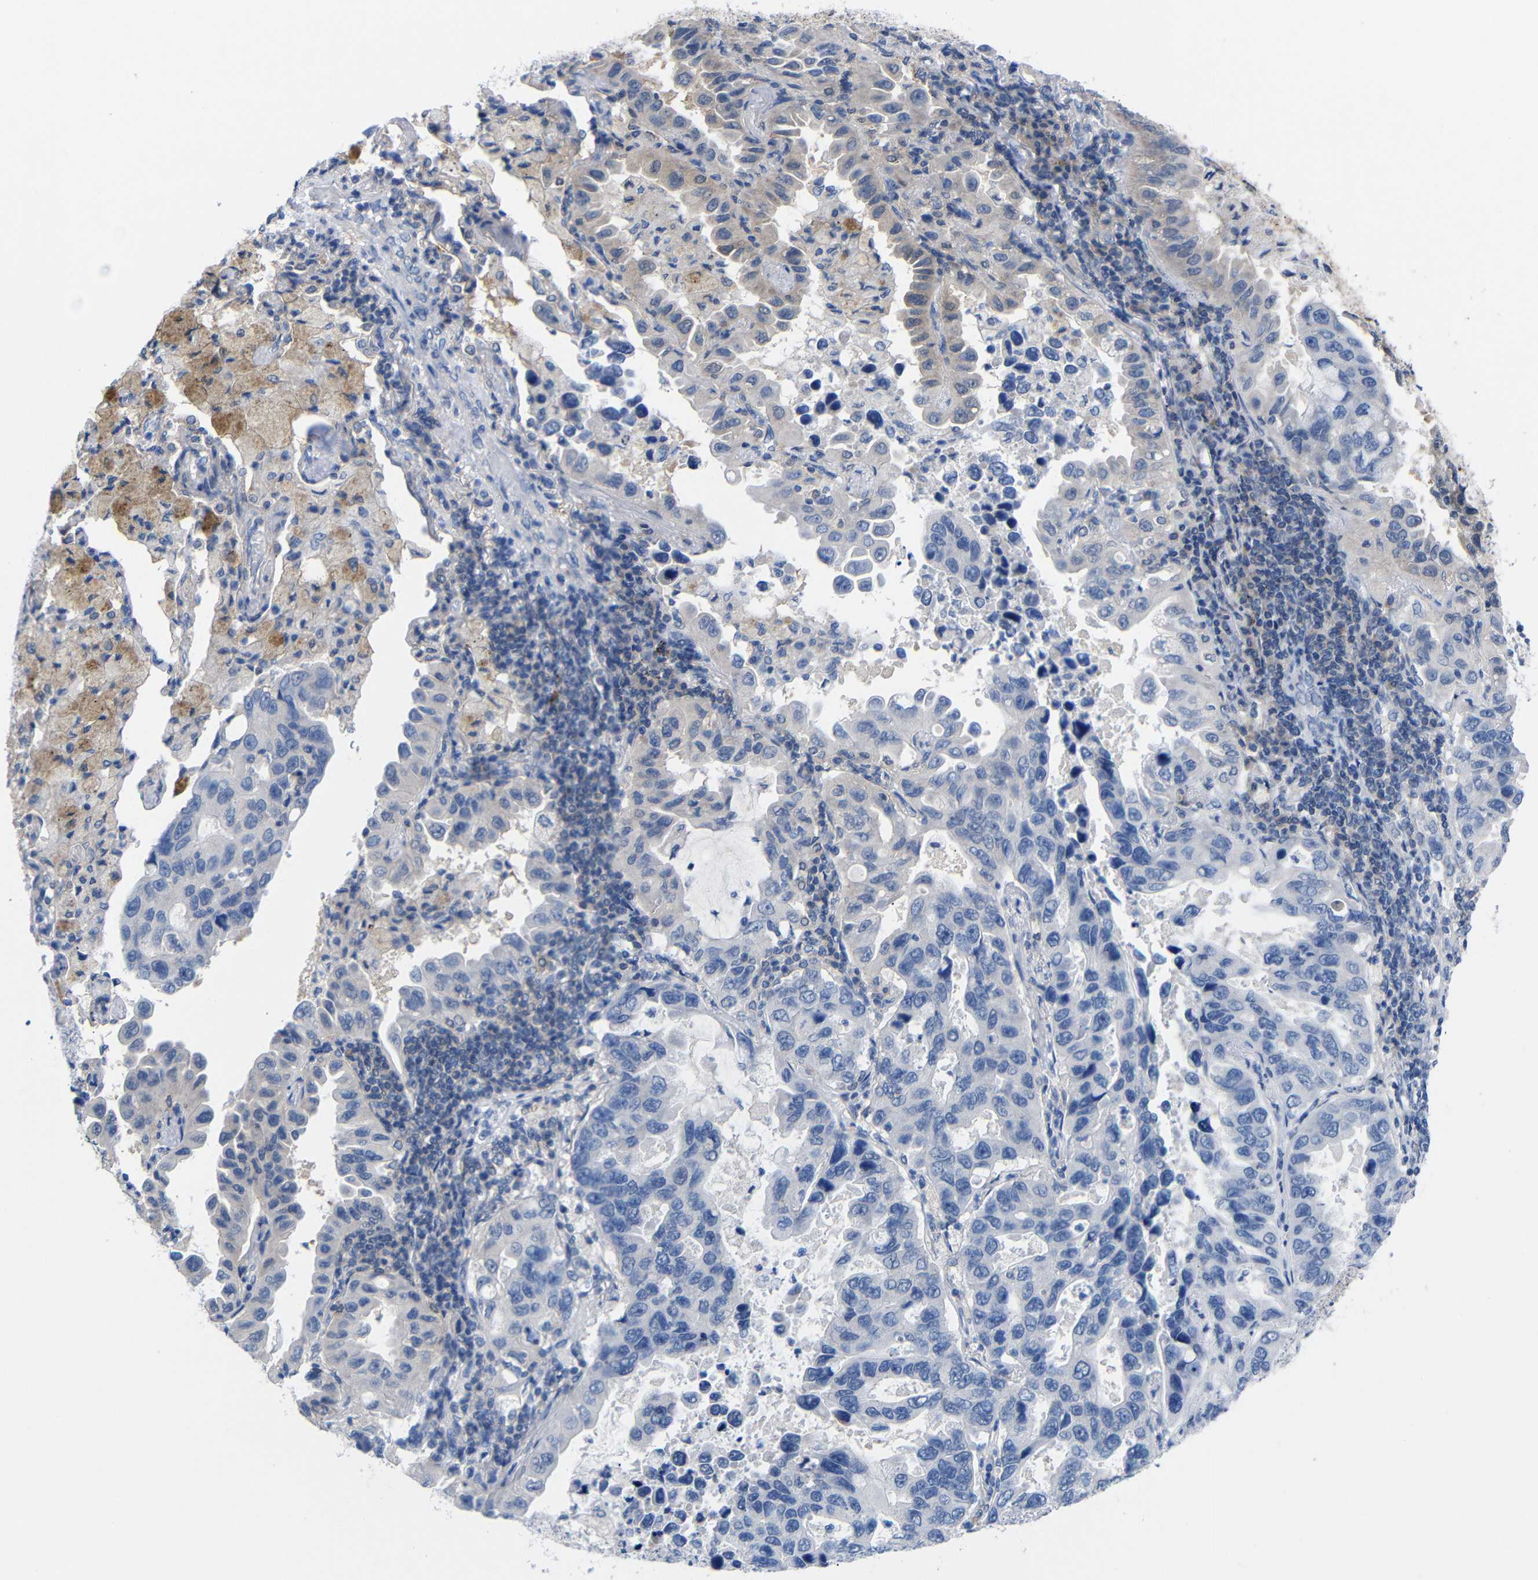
{"staining": {"intensity": "negative", "quantity": "none", "location": "none"}, "tissue": "lung cancer", "cell_type": "Tumor cells", "image_type": "cancer", "snomed": [{"axis": "morphology", "description": "Adenocarcinoma, NOS"}, {"axis": "topography", "description": "Lung"}], "caption": "There is no significant expression in tumor cells of adenocarcinoma (lung). (Stains: DAB (3,3'-diaminobenzidine) immunohistochemistry with hematoxylin counter stain, Microscopy: brightfield microscopy at high magnification).", "gene": "PEBP1", "patient": {"sex": "male", "age": 64}}